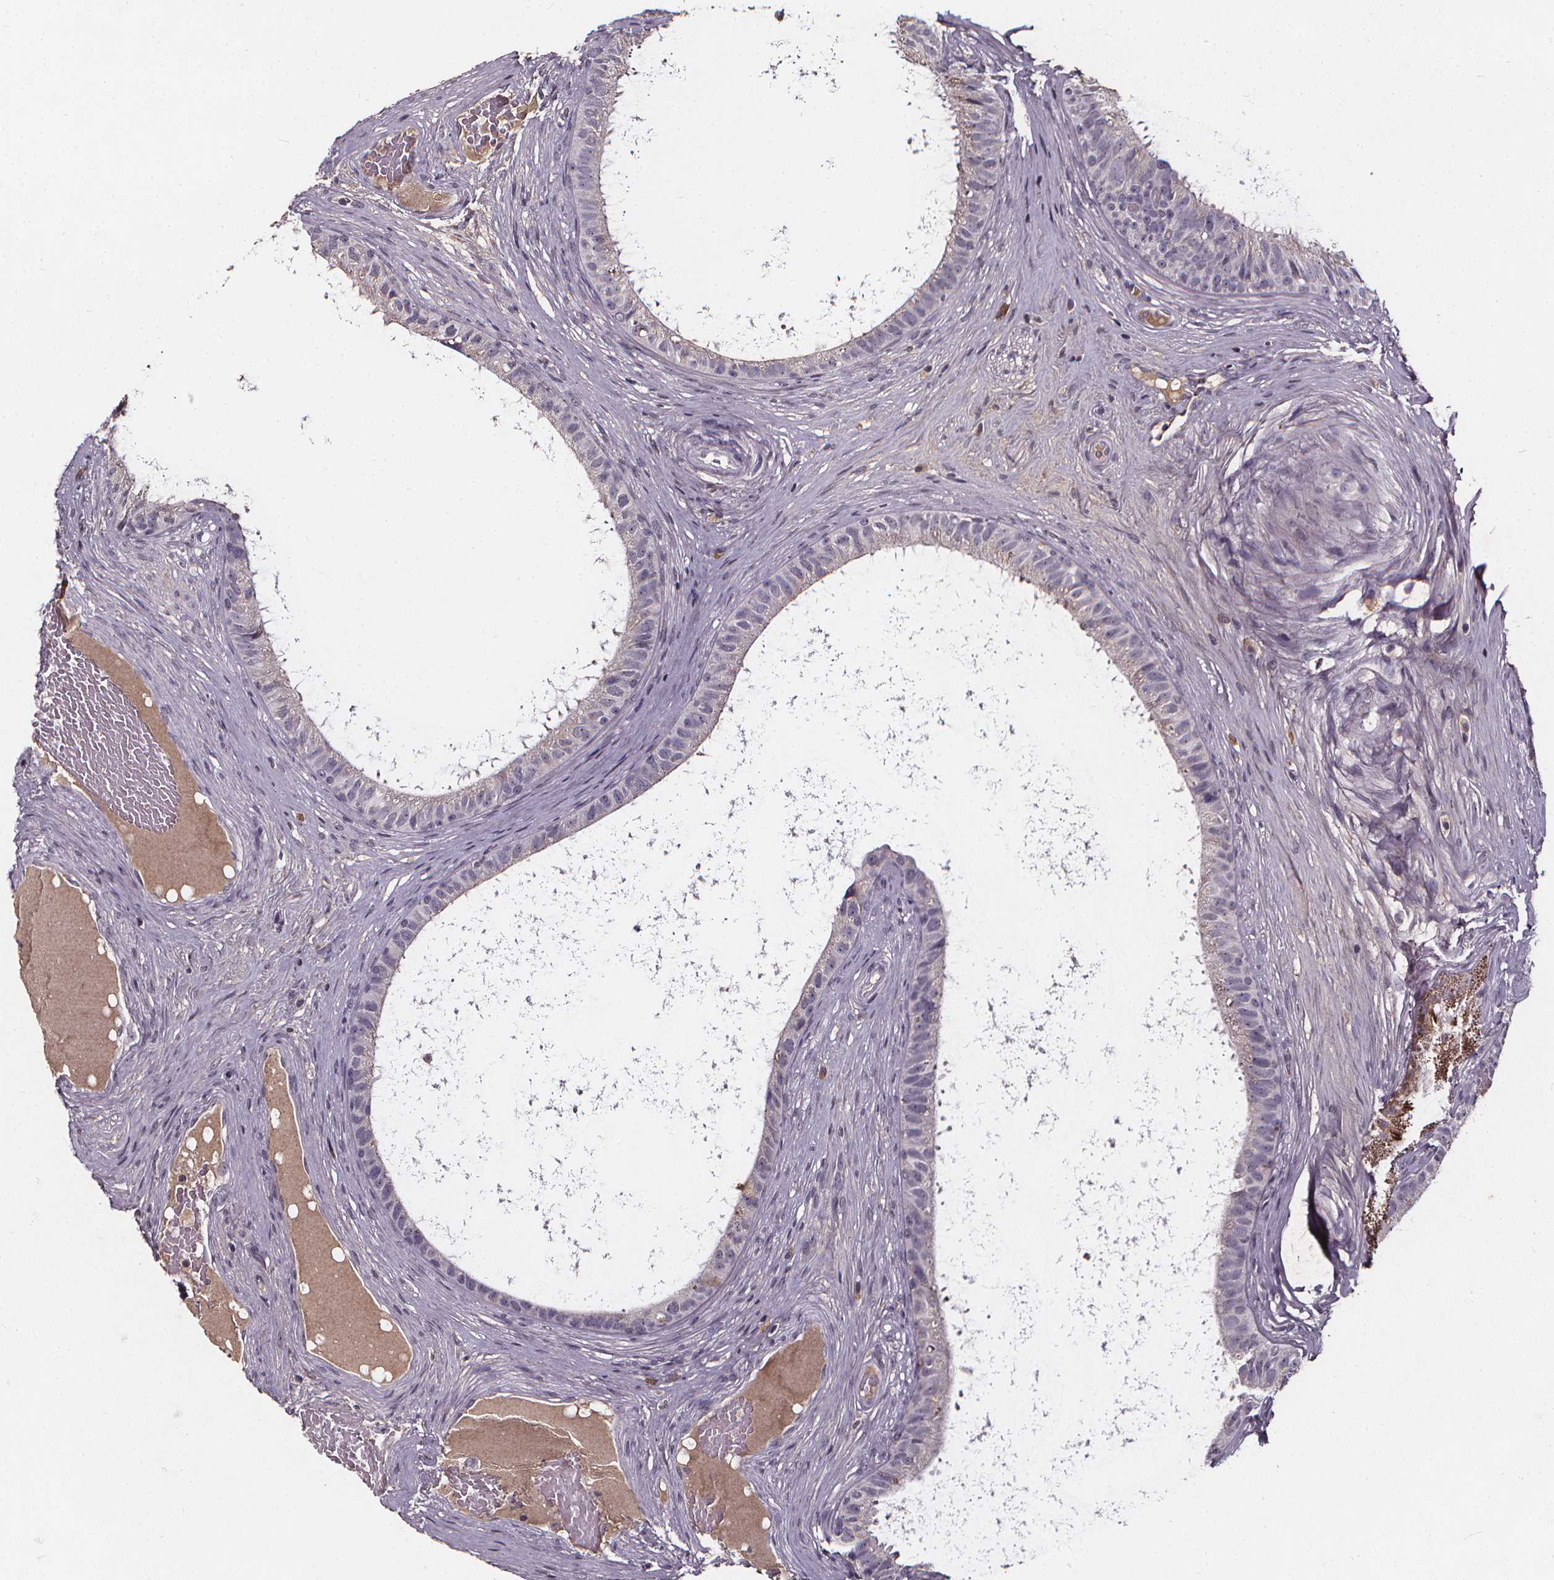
{"staining": {"intensity": "negative", "quantity": "none", "location": "none"}, "tissue": "epididymis", "cell_type": "Glandular cells", "image_type": "normal", "snomed": [{"axis": "morphology", "description": "Normal tissue, NOS"}, {"axis": "topography", "description": "Epididymis"}], "caption": "DAB immunohistochemical staining of unremarkable human epididymis shows no significant expression in glandular cells.", "gene": "SPAG8", "patient": {"sex": "male", "age": 59}}